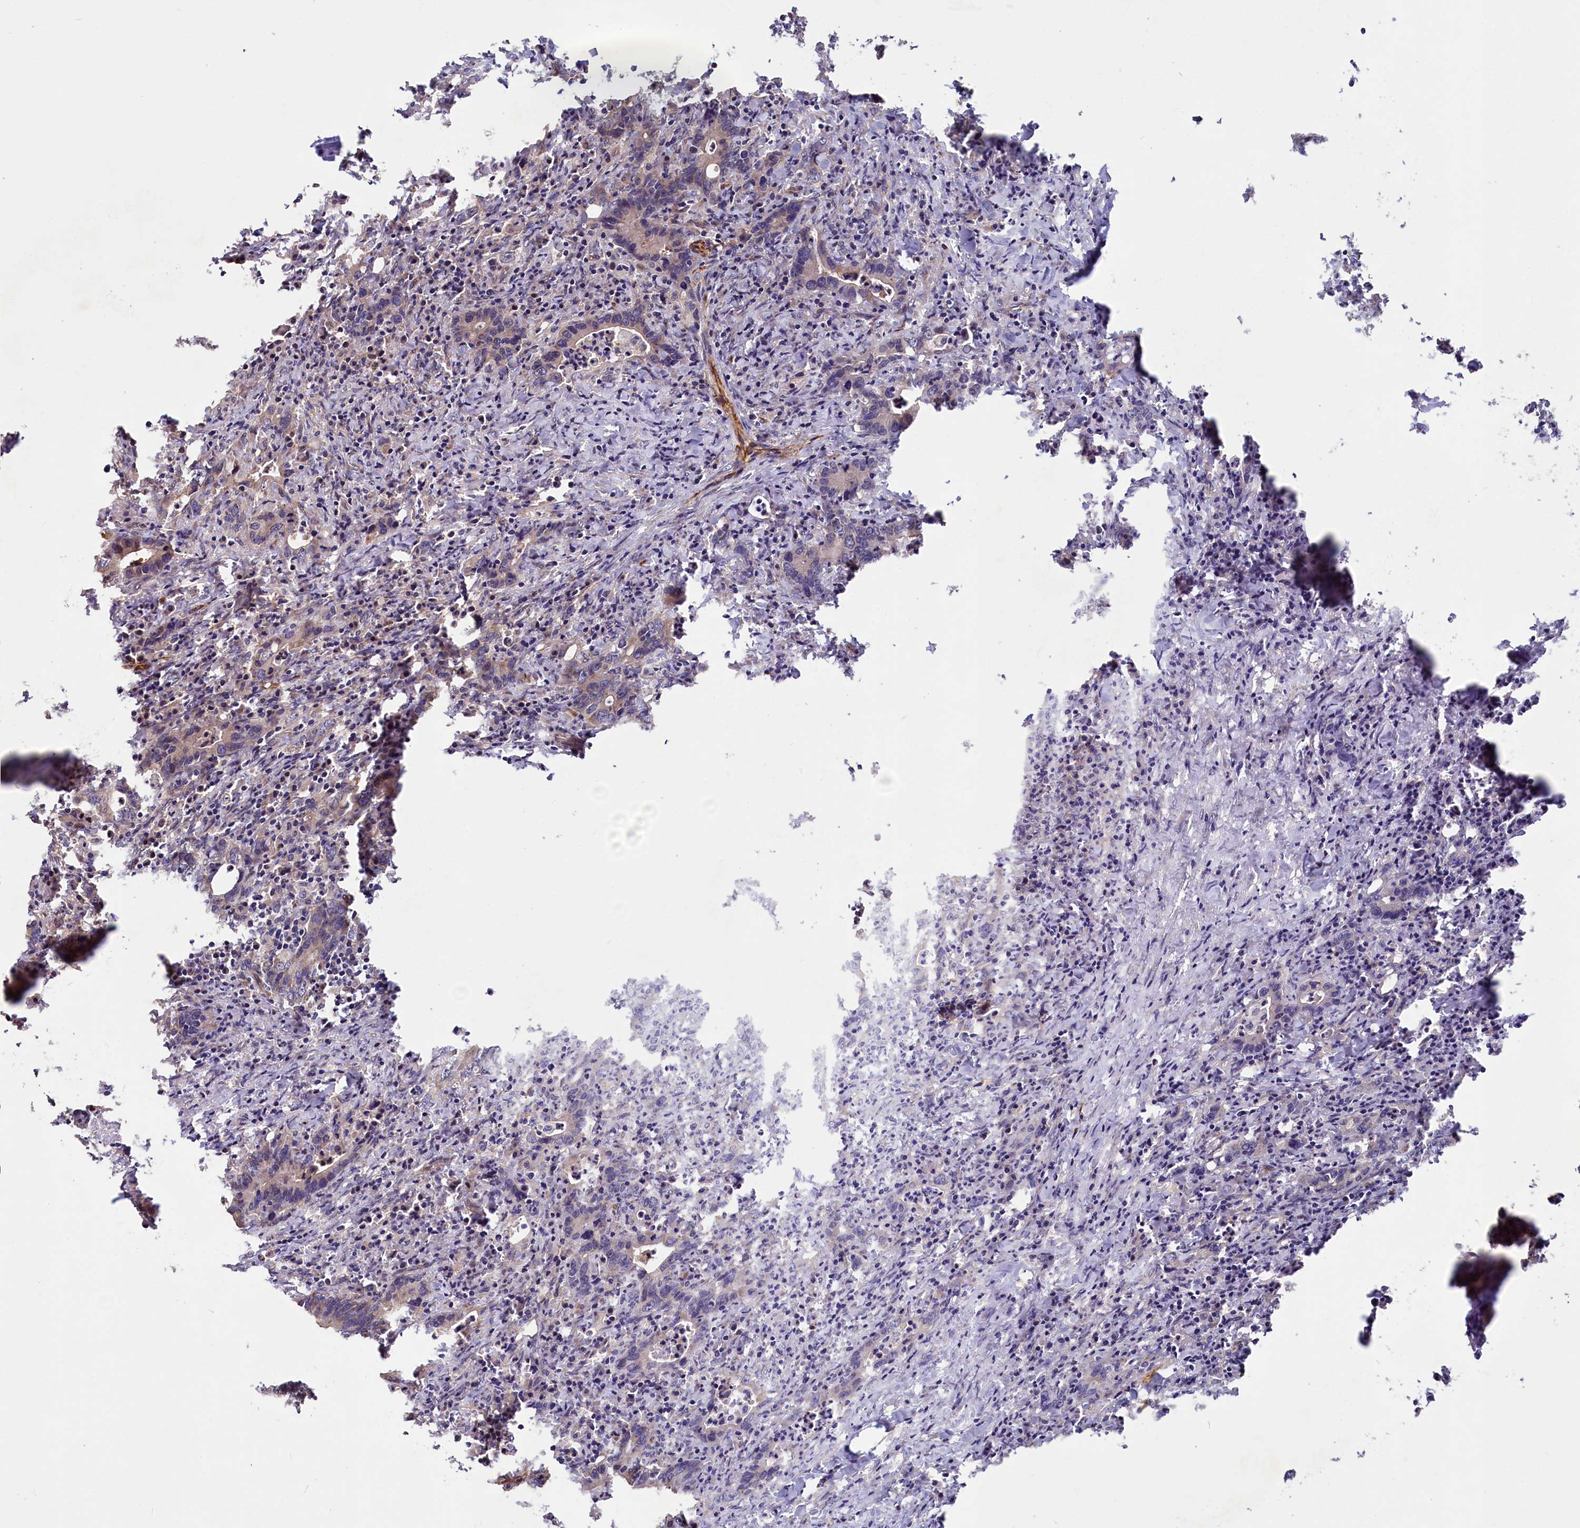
{"staining": {"intensity": "negative", "quantity": "none", "location": "none"}, "tissue": "colorectal cancer", "cell_type": "Tumor cells", "image_type": "cancer", "snomed": [{"axis": "morphology", "description": "Adenocarcinoma, NOS"}, {"axis": "topography", "description": "Colon"}], "caption": "High power microscopy micrograph of an immunohistochemistry (IHC) micrograph of colorectal cancer (adenocarcinoma), revealing no significant positivity in tumor cells.", "gene": "PKN2", "patient": {"sex": "female", "age": 75}}